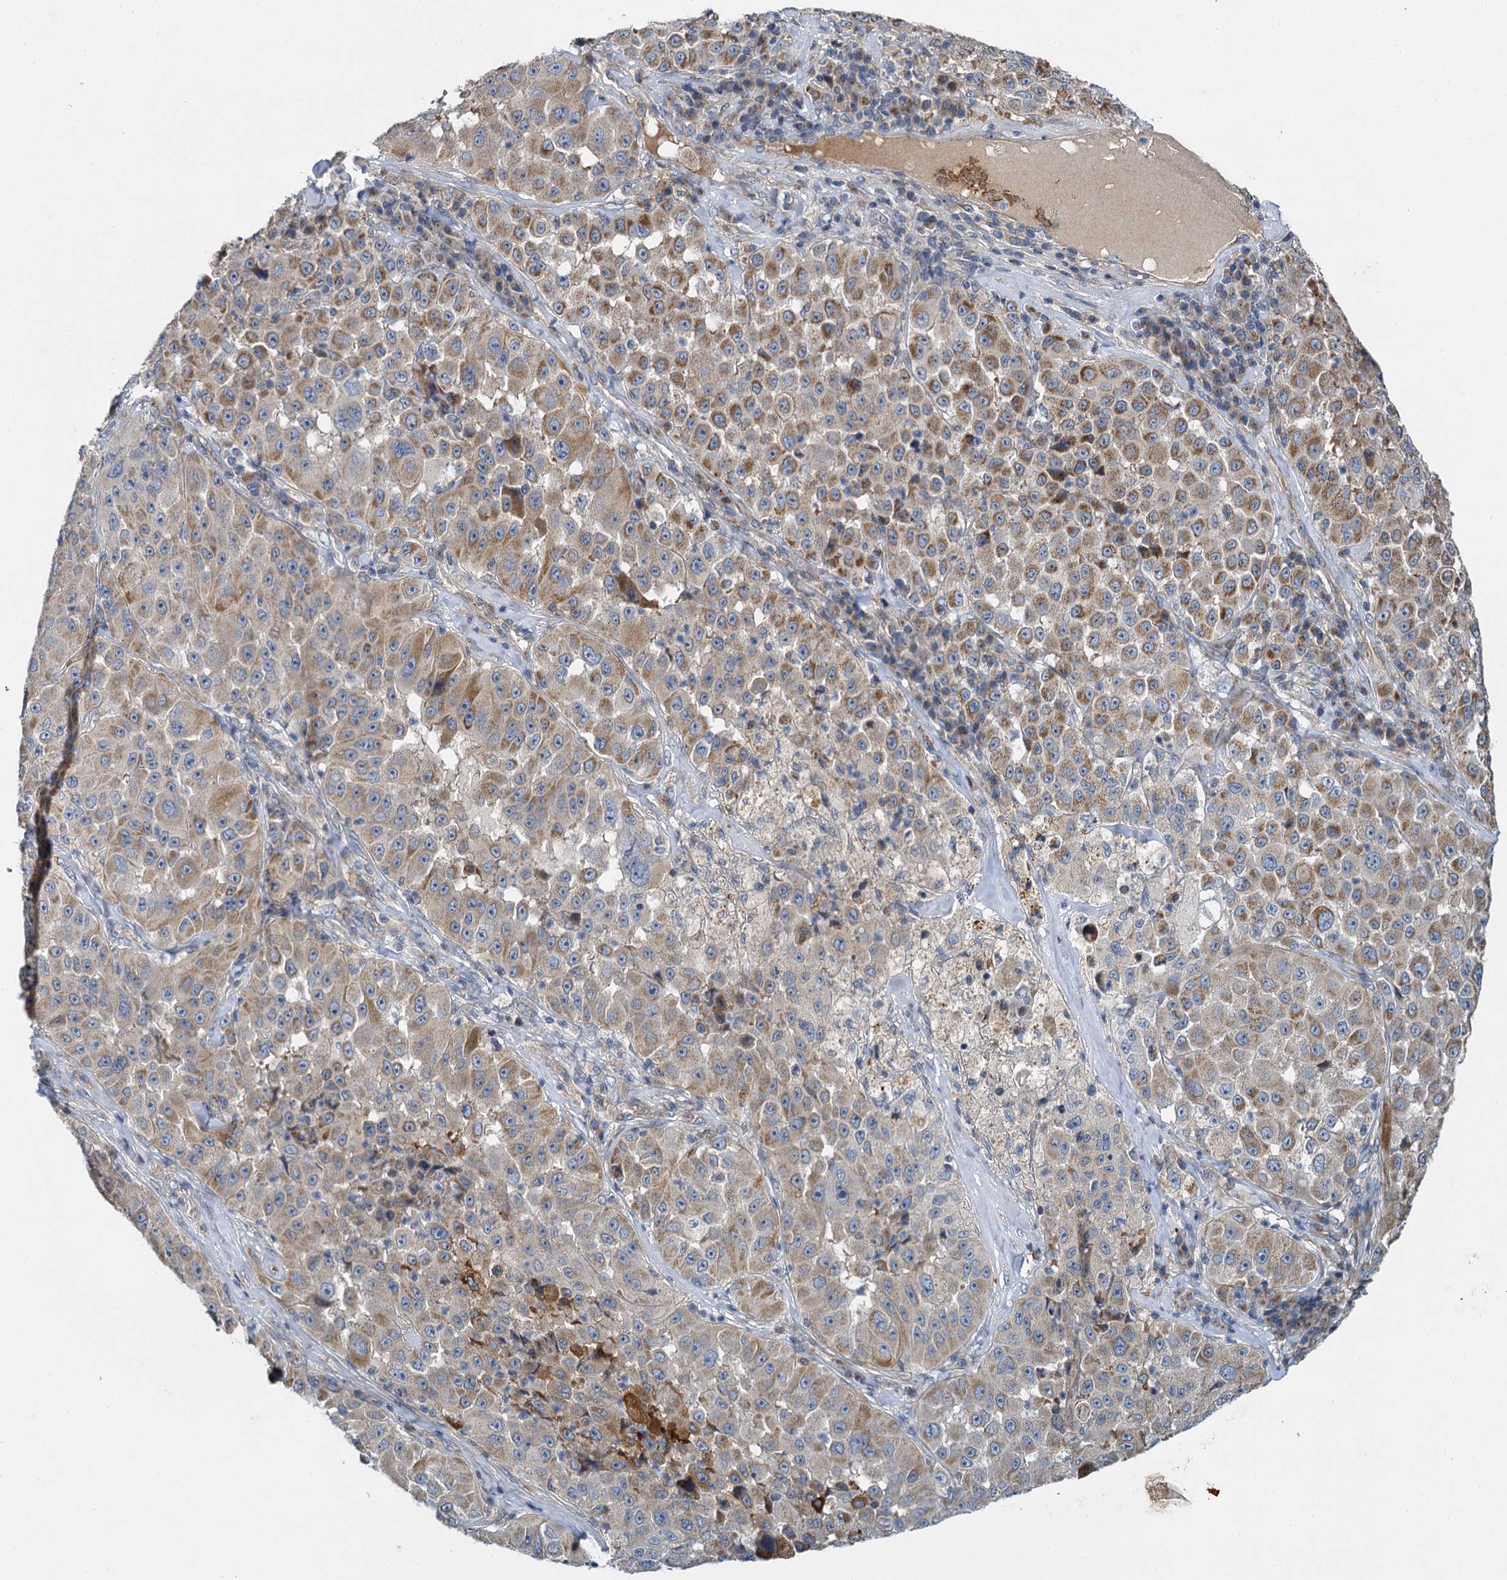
{"staining": {"intensity": "moderate", "quantity": "25%-75%", "location": "cytoplasmic/membranous"}, "tissue": "melanoma", "cell_type": "Tumor cells", "image_type": "cancer", "snomed": [{"axis": "morphology", "description": "Malignant melanoma, Metastatic site"}, {"axis": "topography", "description": "Lymph node"}], "caption": "A brown stain labels moderate cytoplasmic/membranous positivity of a protein in malignant melanoma (metastatic site) tumor cells.", "gene": "BCS1L", "patient": {"sex": "male", "age": 62}}